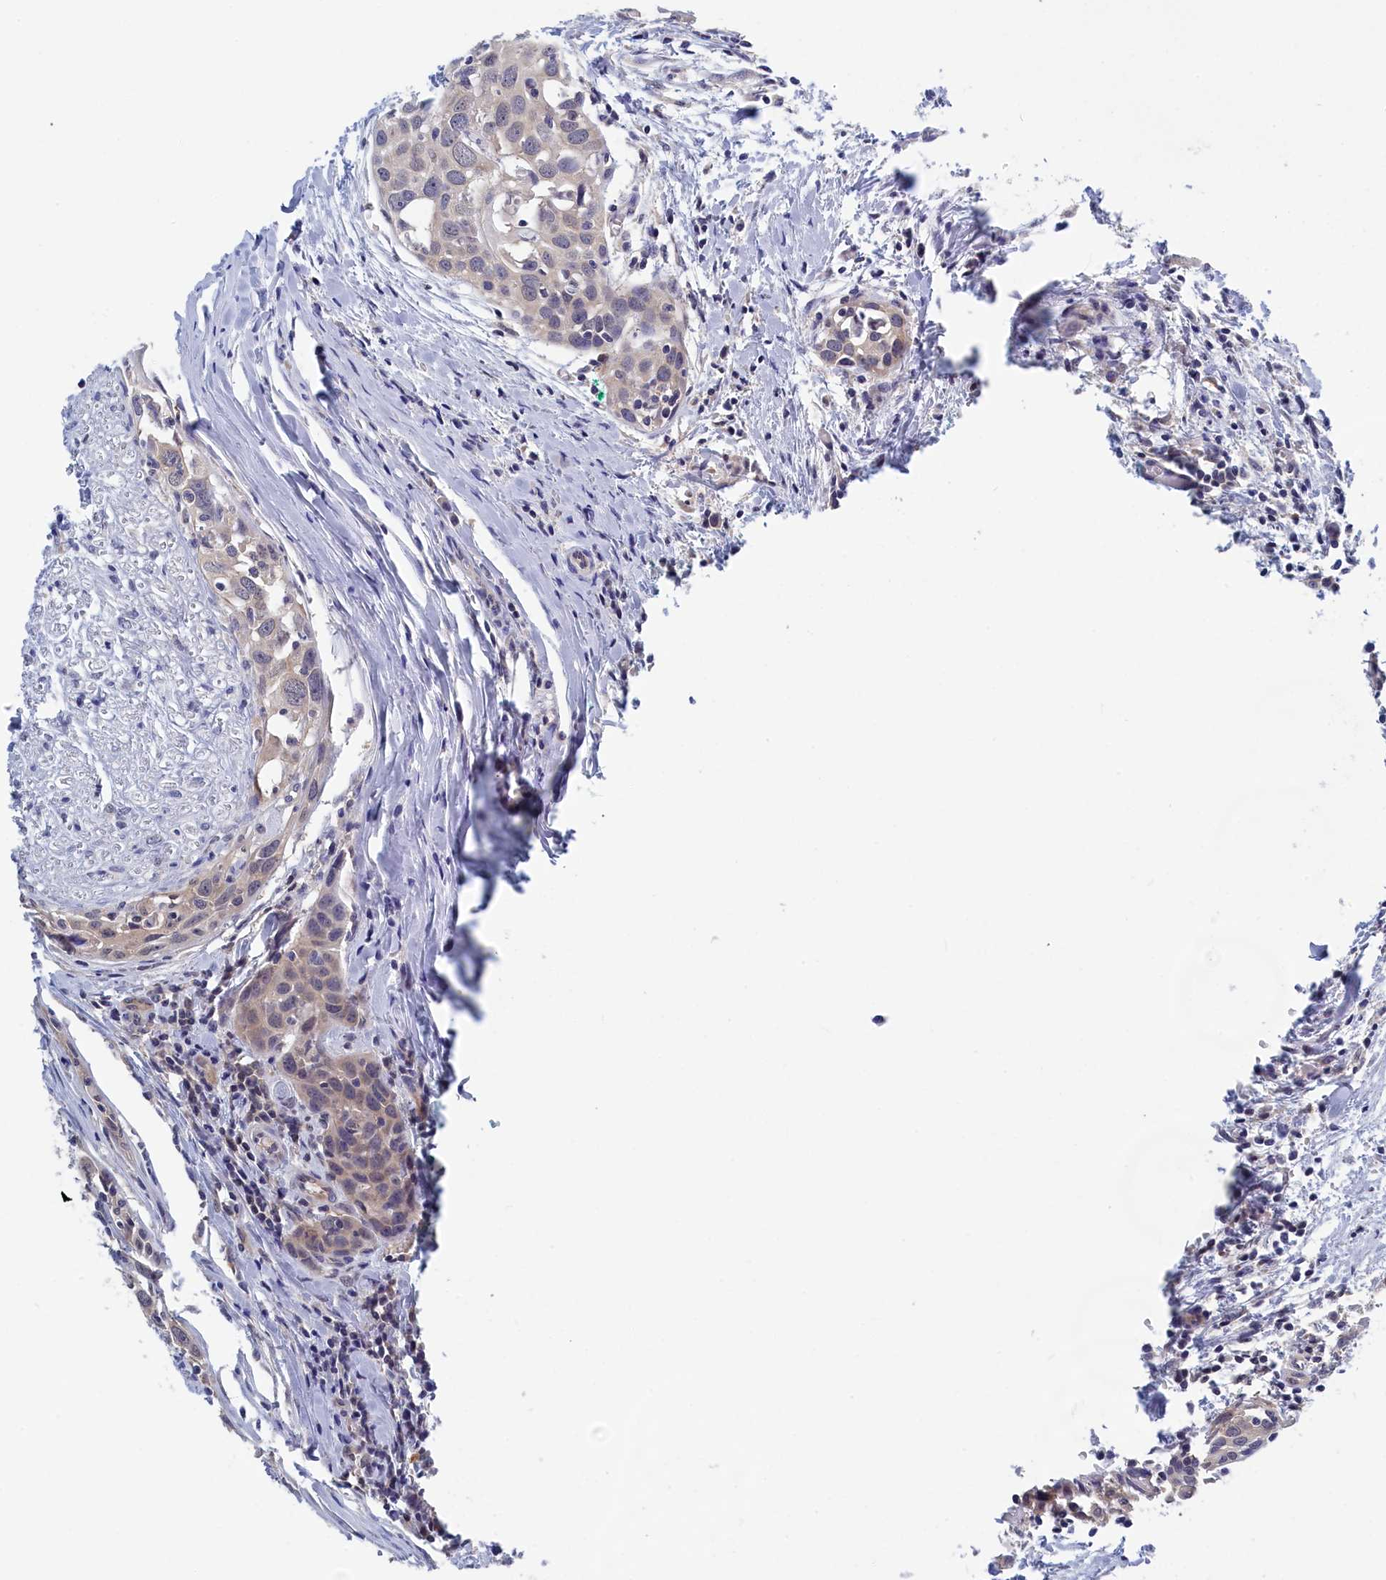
{"staining": {"intensity": "weak", "quantity": "<25%", "location": "cytoplasmic/membranous"}, "tissue": "head and neck cancer", "cell_type": "Tumor cells", "image_type": "cancer", "snomed": [{"axis": "morphology", "description": "Squamous cell carcinoma, NOS"}, {"axis": "topography", "description": "Oral tissue"}, {"axis": "topography", "description": "Head-Neck"}], "caption": "There is no significant staining in tumor cells of head and neck cancer (squamous cell carcinoma). (DAB immunohistochemistry, high magnification).", "gene": "PGP", "patient": {"sex": "female", "age": 50}}